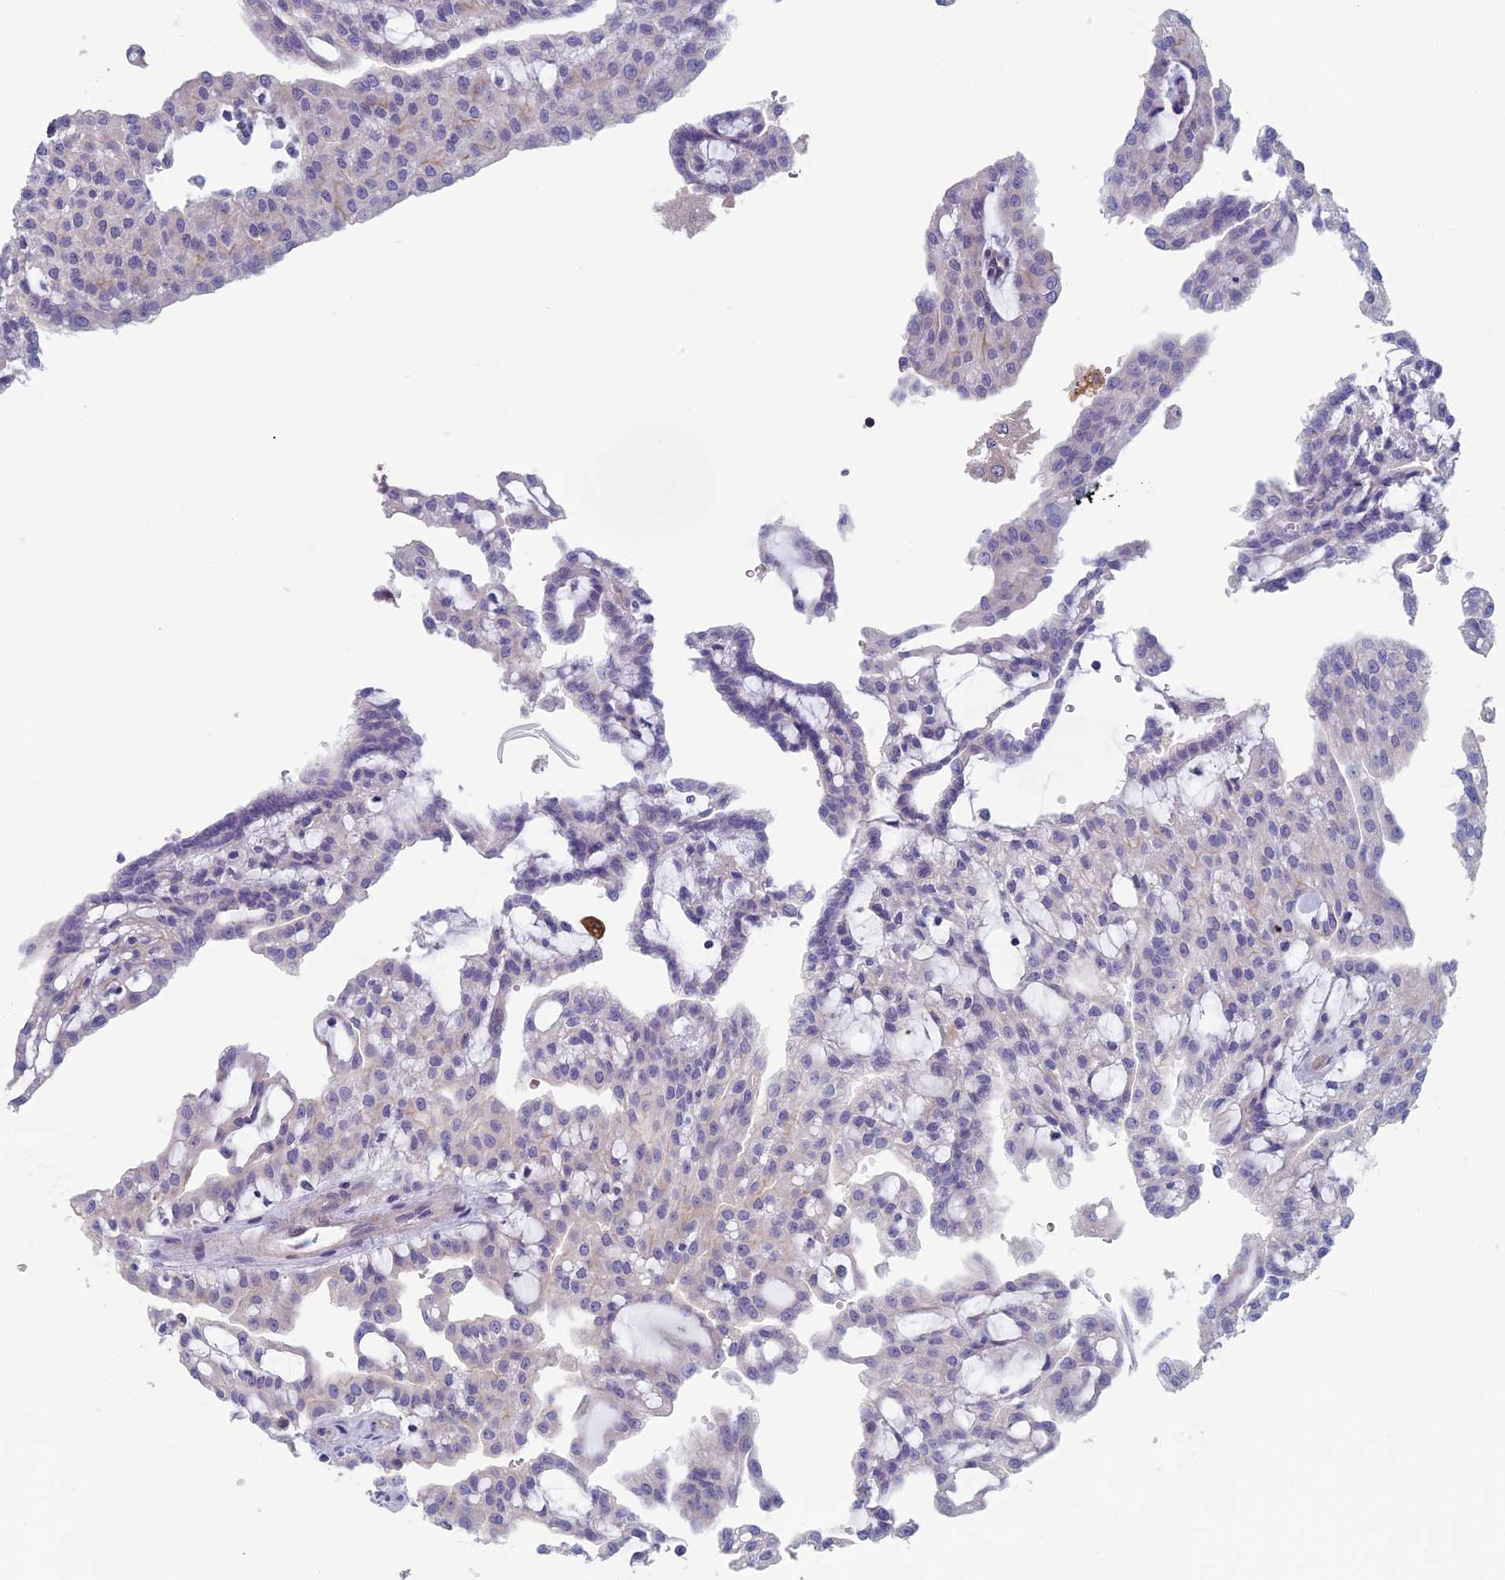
{"staining": {"intensity": "negative", "quantity": "none", "location": "none"}, "tissue": "renal cancer", "cell_type": "Tumor cells", "image_type": "cancer", "snomed": [{"axis": "morphology", "description": "Adenocarcinoma, NOS"}, {"axis": "topography", "description": "Kidney"}], "caption": "Tumor cells show no significant protein expression in renal cancer (adenocarcinoma). (Stains: DAB IHC with hematoxylin counter stain, Microscopy: brightfield microscopy at high magnification).", "gene": "CNOT6L", "patient": {"sex": "male", "age": 63}}